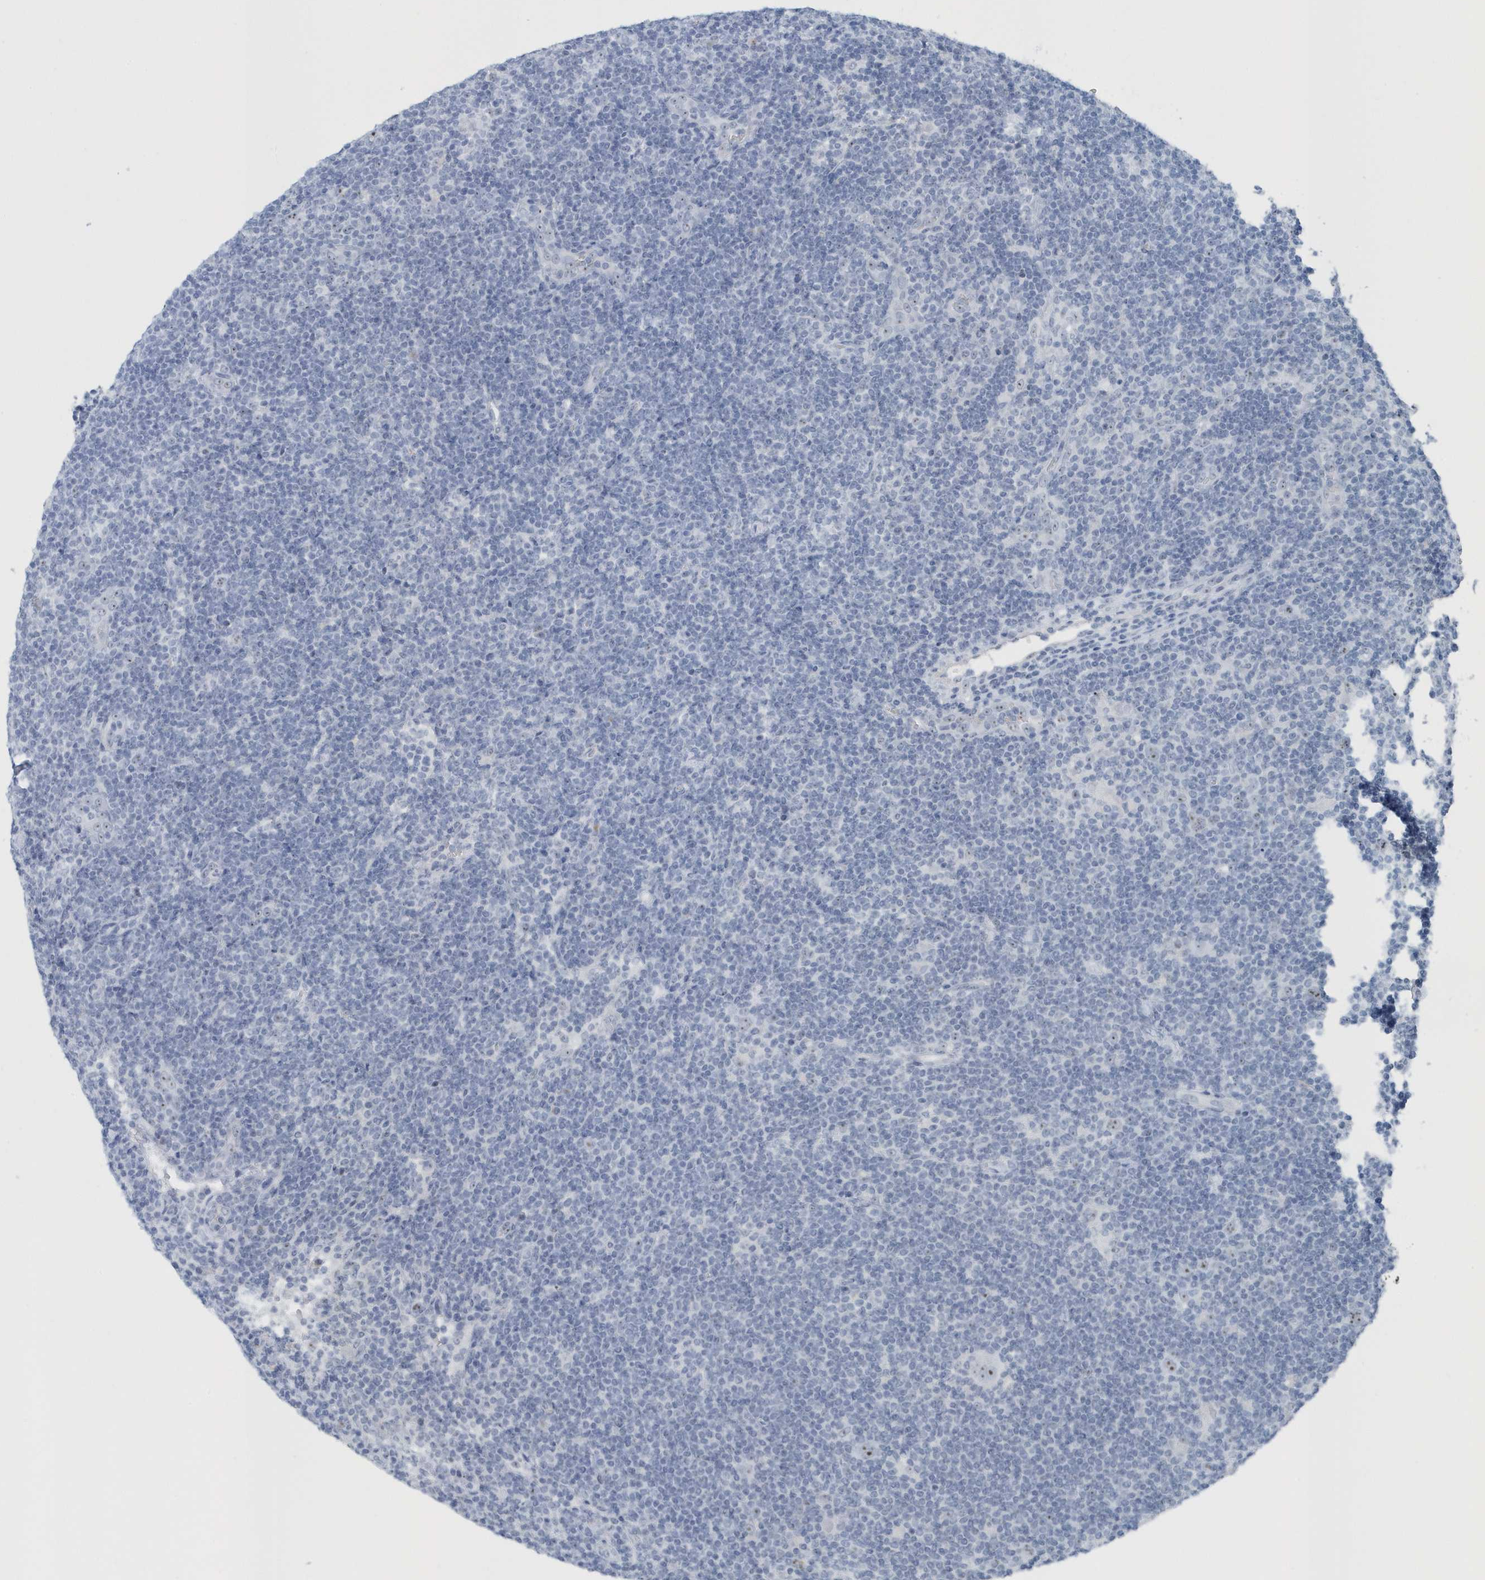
{"staining": {"intensity": "negative", "quantity": "none", "location": "none"}, "tissue": "lymphoma", "cell_type": "Tumor cells", "image_type": "cancer", "snomed": [{"axis": "morphology", "description": "Hodgkin's disease, NOS"}, {"axis": "topography", "description": "Lymph node"}], "caption": "Immunohistochemical staining of human lymphoma demonstrates no significant expression in tumor cells.", "gene": "RPF2", "patient": {"sex": "female", "age": 57}}